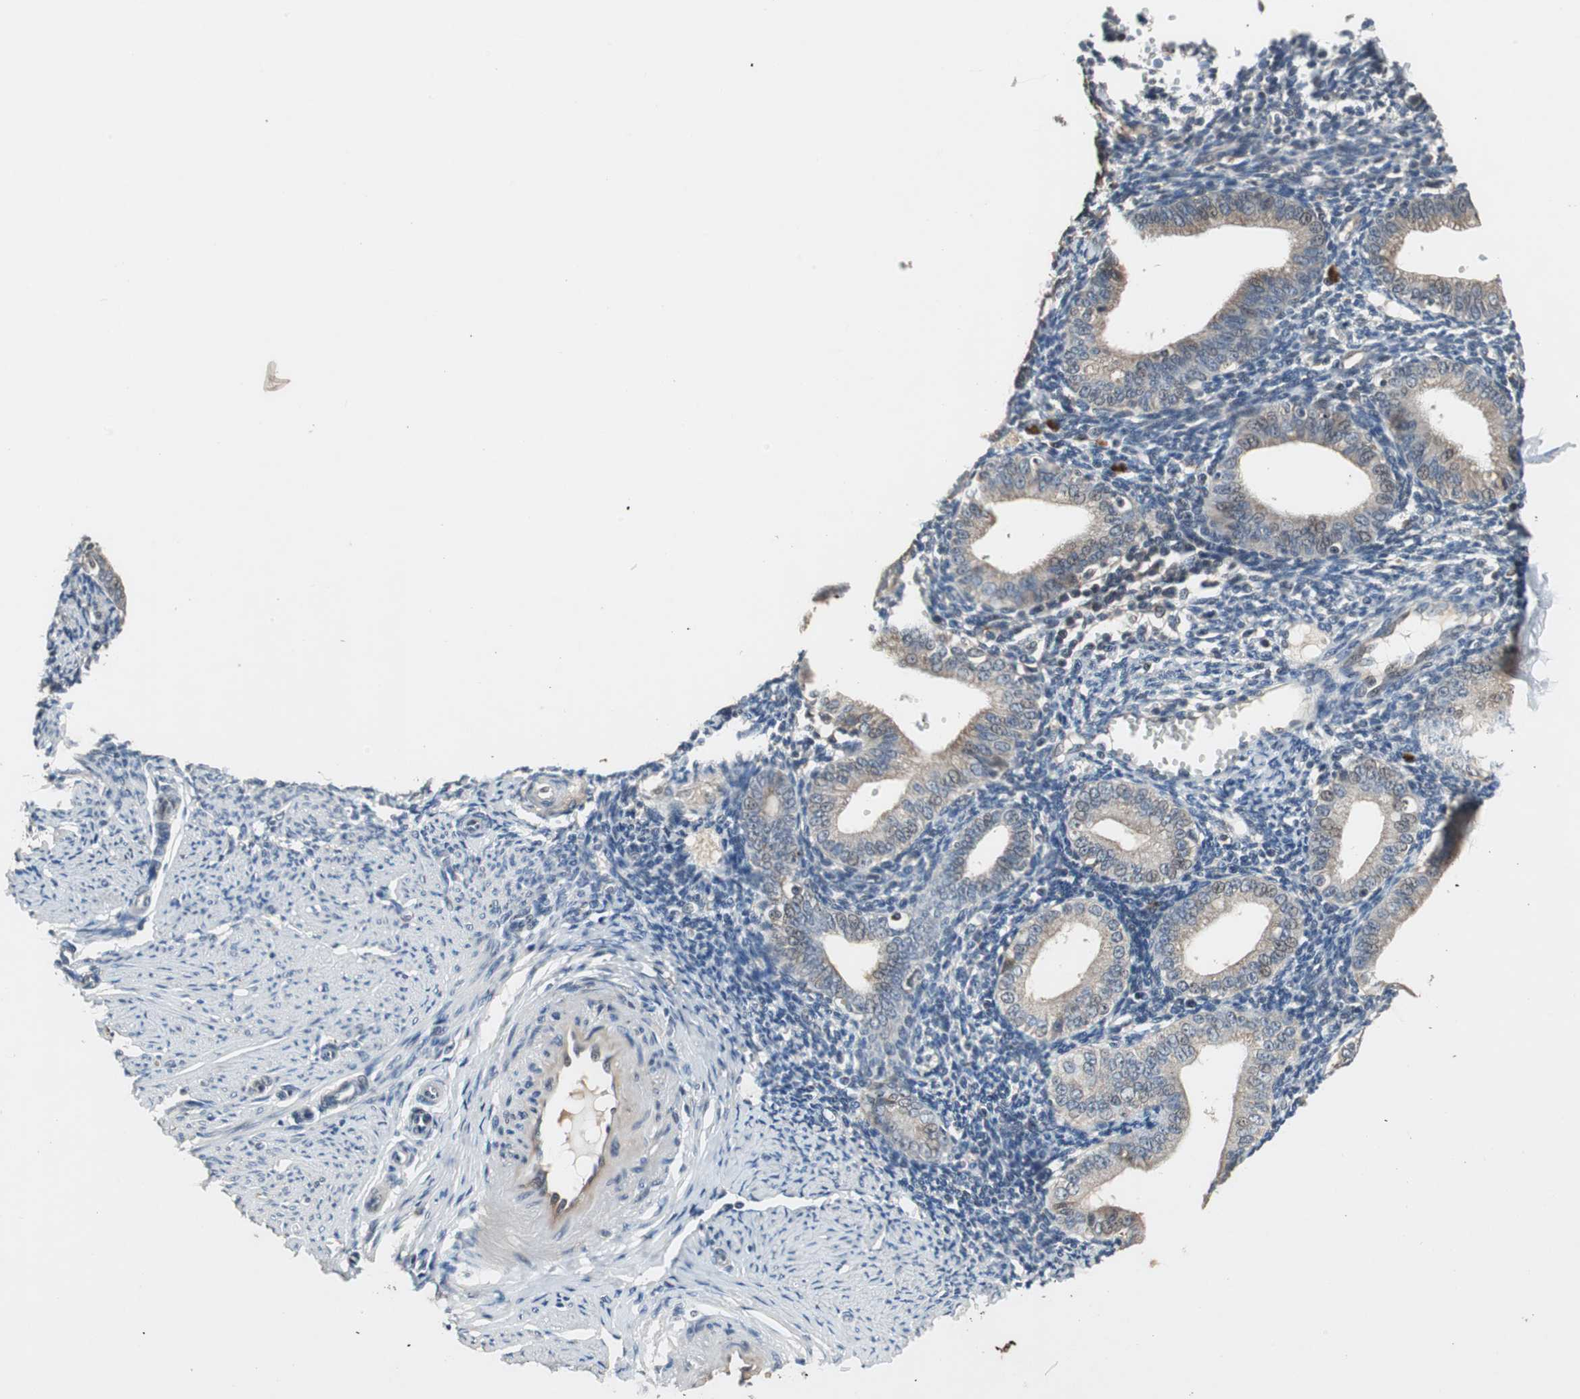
{"staining": {"intensity": "weak", "quantity": "<25%", "location": "cytoplasmic/membranous"}, "tissue": "endometrium", "cell_type": "Cells in endometrial stroma", "image_type": "normal", "snomed": [{"axis": "morphology", "description": "Normal tissue, NOS"}, {"axis": "topography", "description": "Endometrium"}], "caption": "This is a histopathology image of IHC staining of unremarkable endometrium, which shows no positivity in cells in endometrial stroma.", "gene": "PI4KB", "patient": {"sex": "female", "age": 61}}